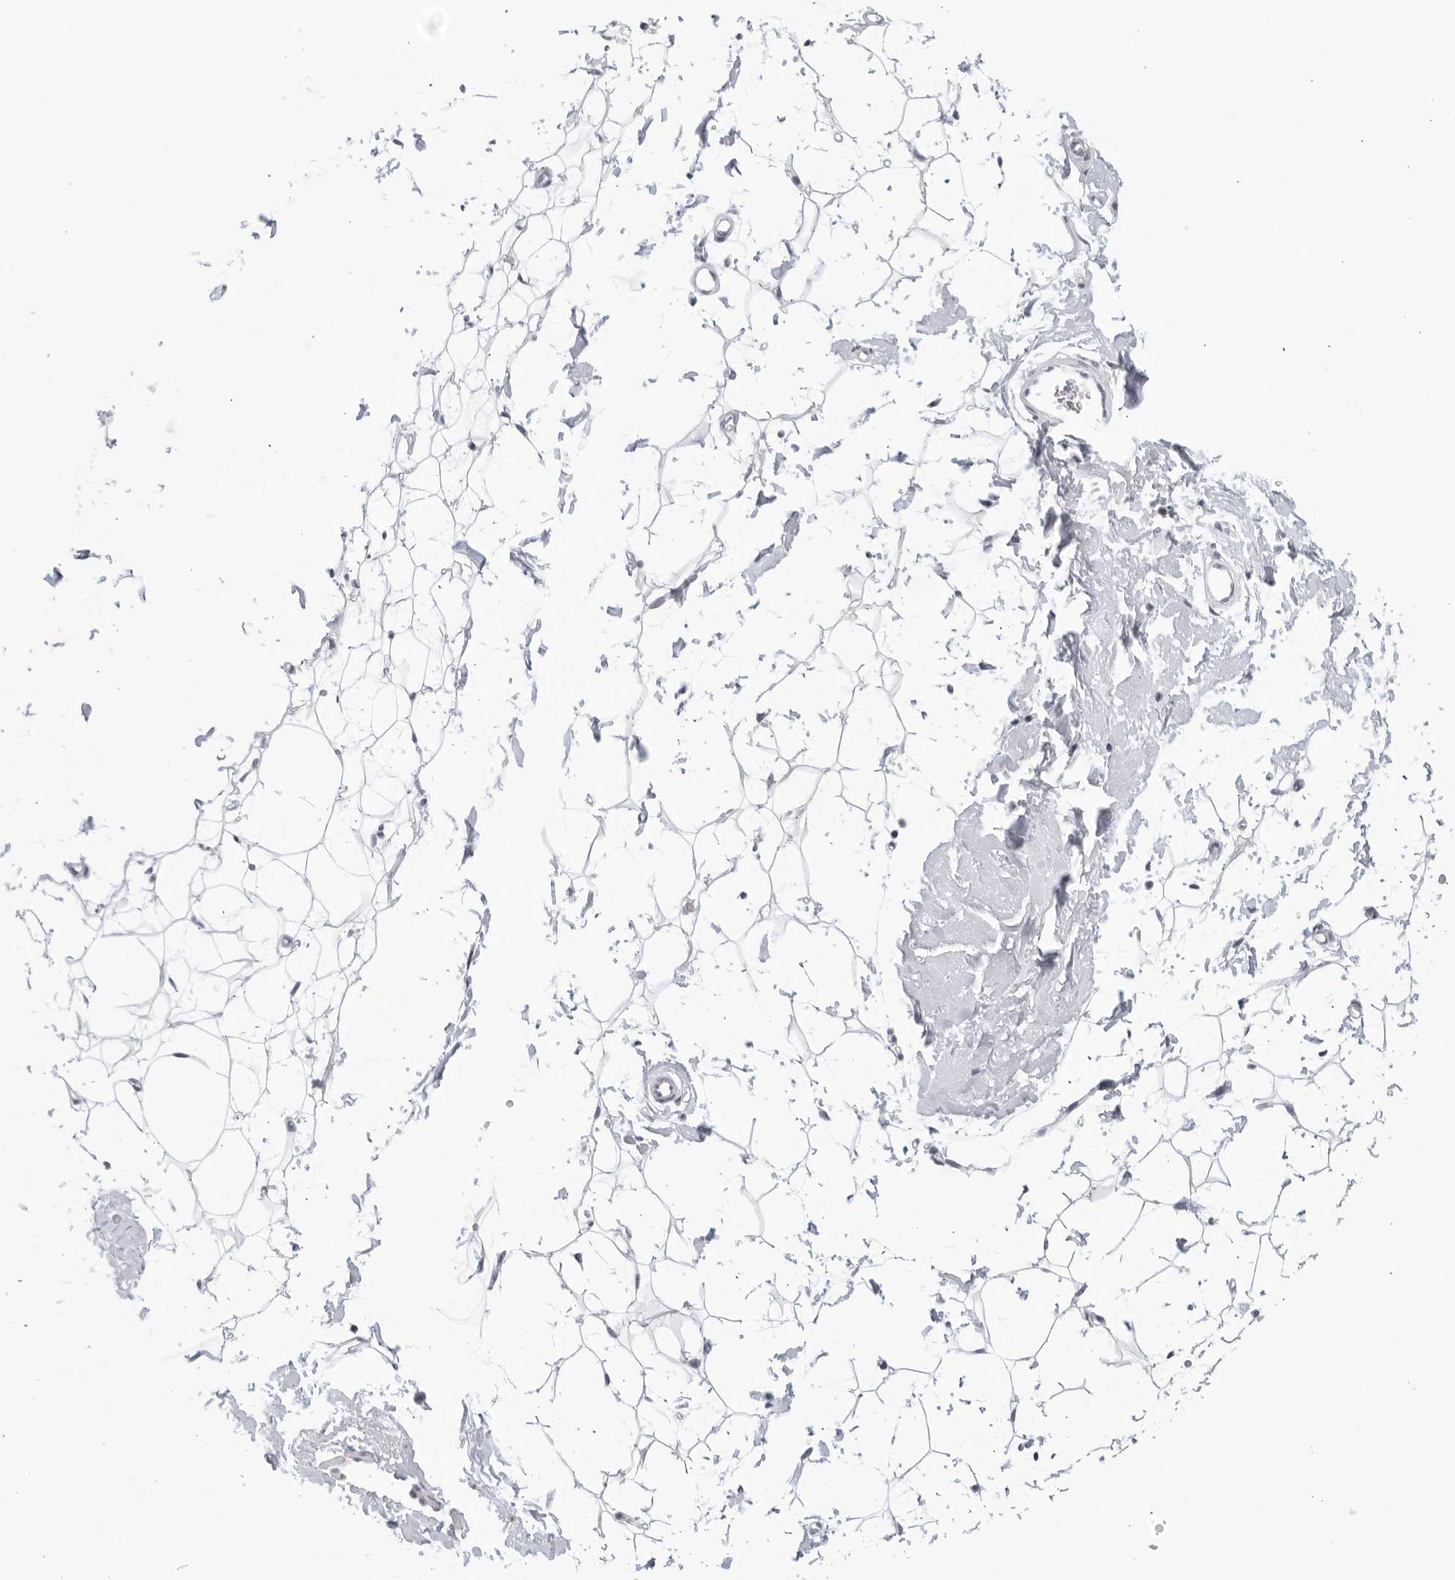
{"staining": {"intensity": "negative", "quantity": "none", "location": "none"}, "tissue": "adipose tissue", "cell_type": "Adipocytes", "image_type": "normal", "snomed": [{"axis": "morphology", "description": "Normal tissue, NOS"}, {"axis": "topography", "description": "Breast"}], "caption": "This is an immunohistochemistry (IHC) micrograph of benign adipose tissue. There is no staining in adipocytes.", "gene": "WDTC1", "patient": {"sex": "female", "age": 23}}